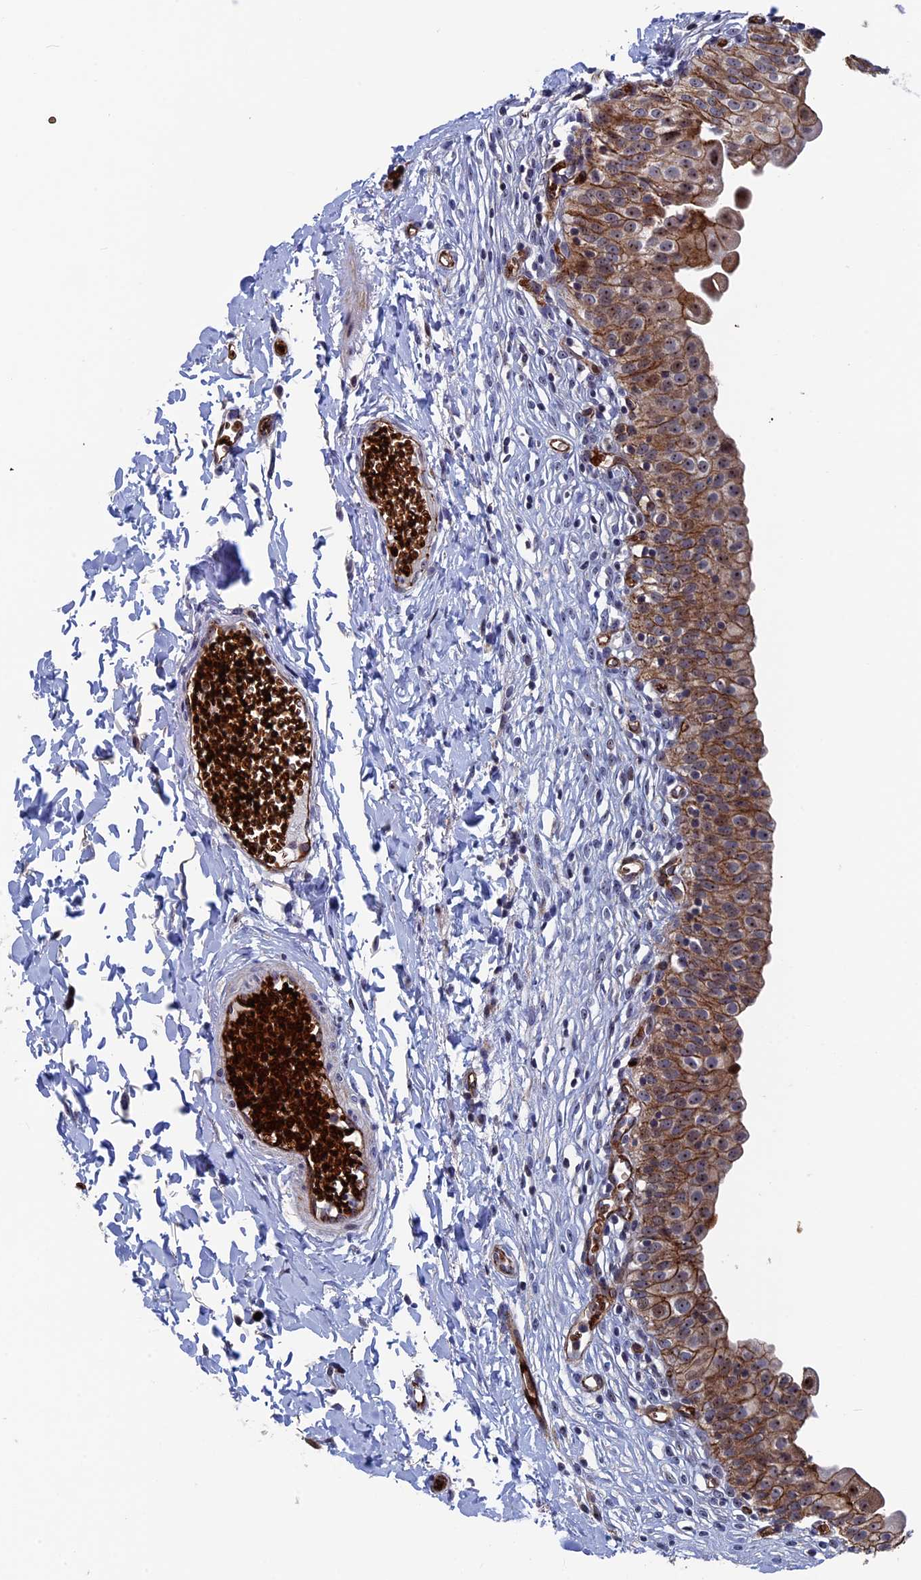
{"staining": {"intensity": "strong", "quantity": ">75%", "location": "cytoplasmic/membranous"}, "tissue": "urinary bladder", "cell_type": "Urothelial cells", "image_type": "normal", "snomed": [{"axis": "morphology", "description": "Normal tissue, NOS"}, {"axis": "topography", "description": "Urinary bladder"}], "caption": "Urothelial cells exhibit high levels of strong cytoplasmic/membranous positivity in approximately >75% of cells in unremarkable human urinary bladder. Nuclei are stained in blue.", "gene": "EXOSC9", "patient": {"sex": "male", "age": 55}}